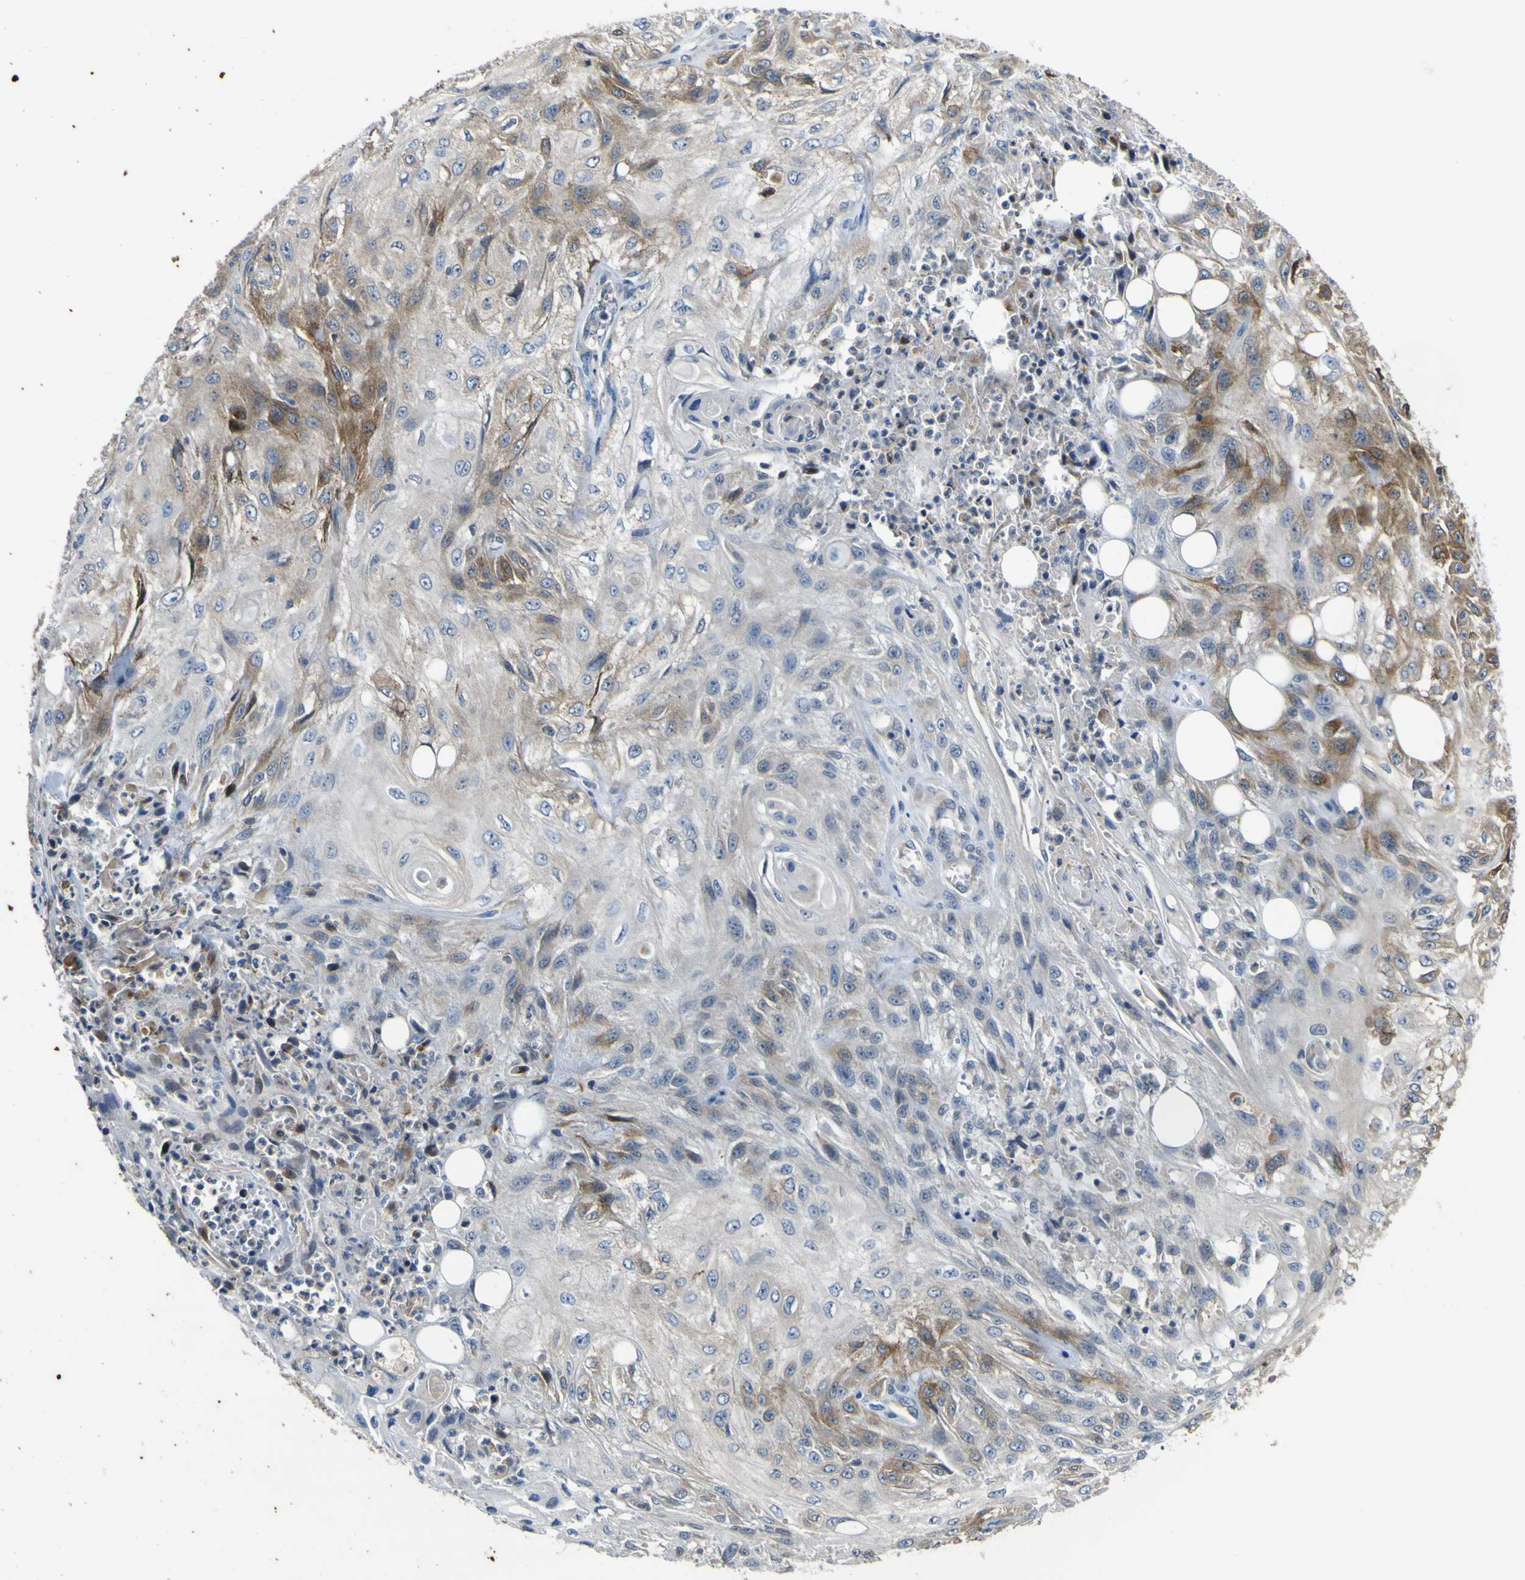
{"staining": {"intensity": "moderate", "quantity": "25%-75%", "location": "cytoplasmic/membranous"}, "tissue": "skin cancer", "cell_type": "Tumor cells", "image_type": "cancer", "snomed": [{"axis": "morphology", "description": "Squamous cell carcinoma, NOS"}, {"axis": "topography", "description": "Skin"}], "caption": "Immunohistochemical staining of human squamous cell carcinoma (skin) exhibits moderate cytoplasmic/membranous protein expression in approximately 25%-75% of tumor cells. The staining was performed using DAB, with brown indicating positive protein expression. Nuclei are stained blue with hematoxylin.", "gene": "LDLR", "patient": {"sex": "male", "age": 75}}